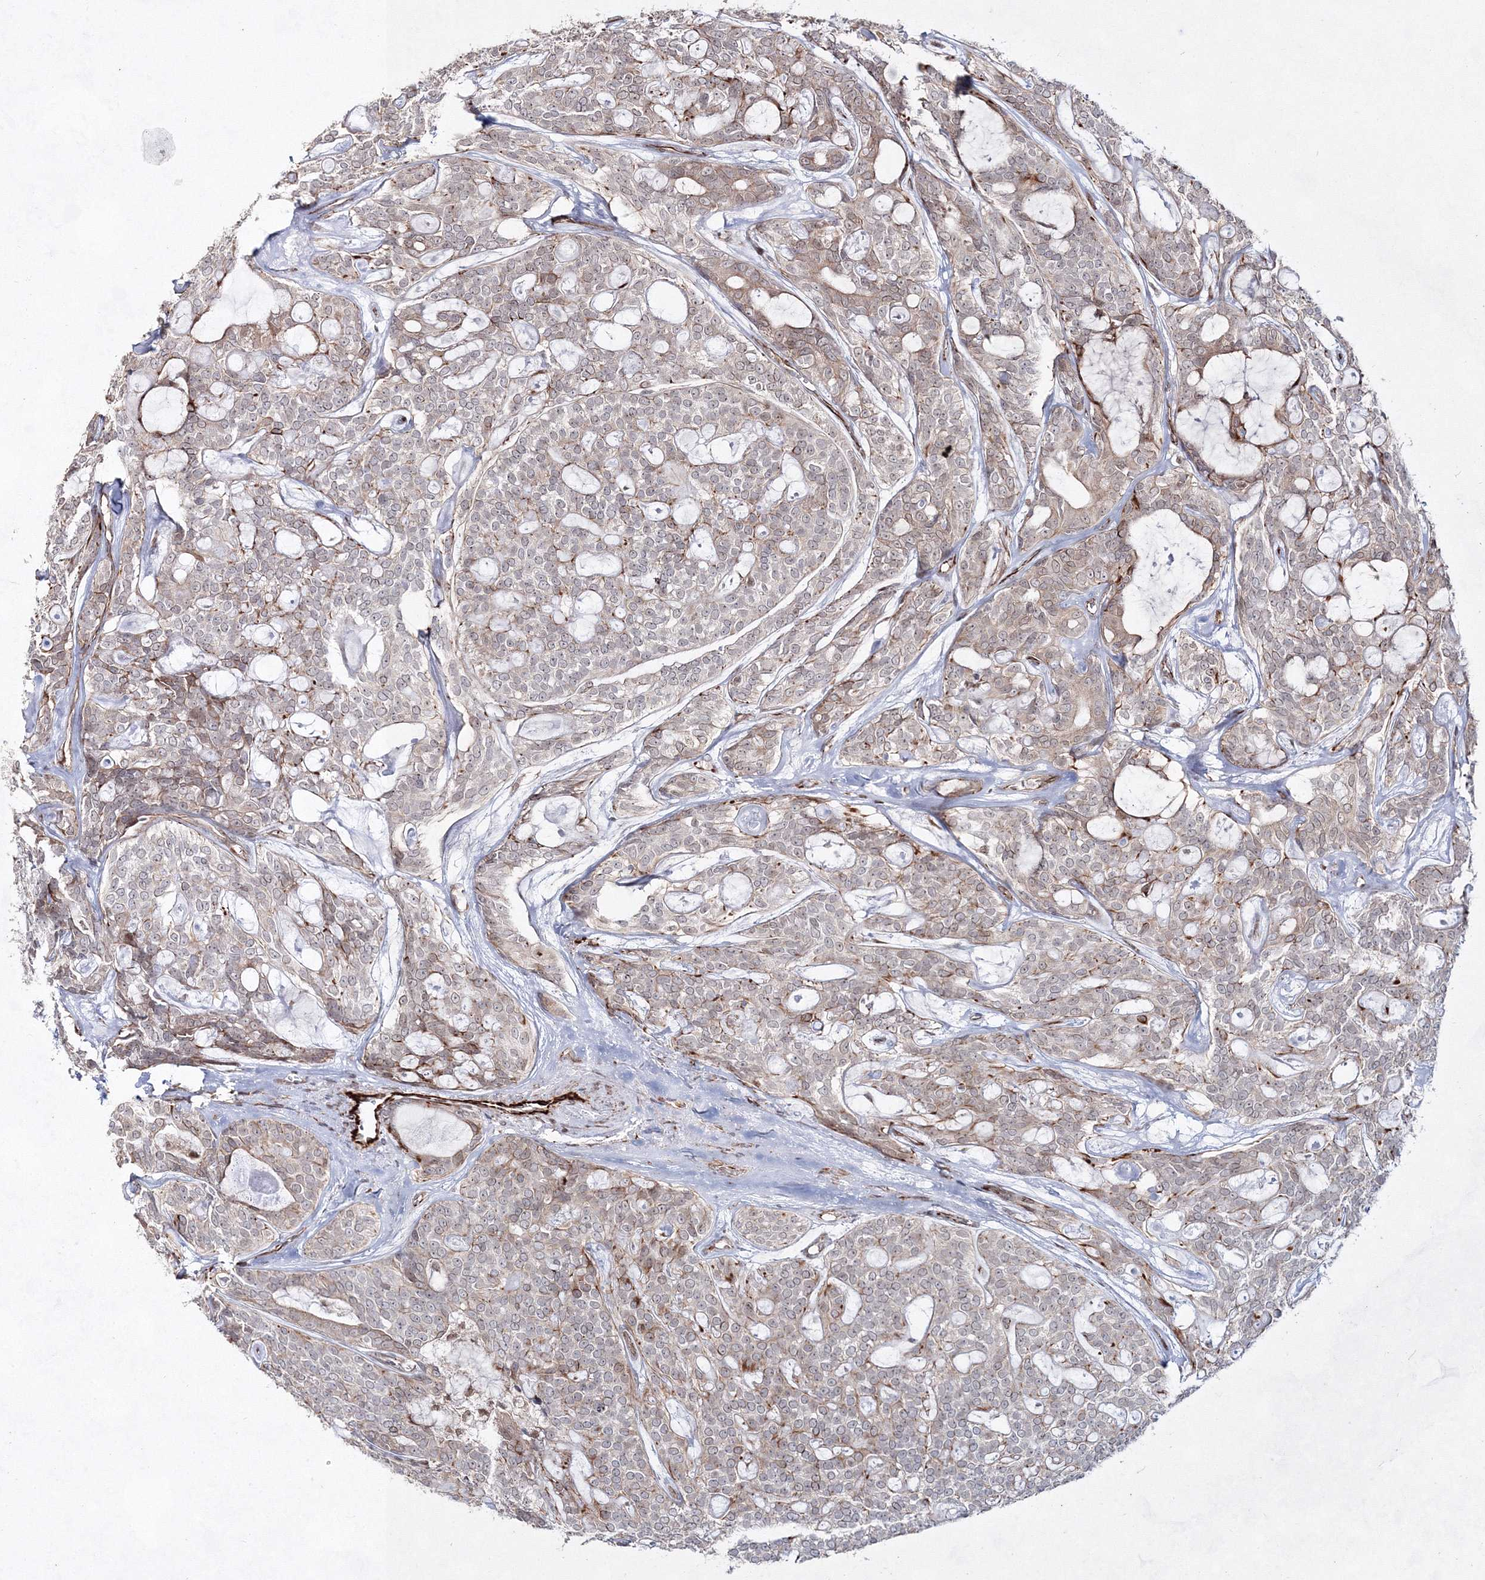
{"staining": {"intensity": "weak", "quantity": "<25%", "location": "cytoplasmic/membranous"}, "tissue": "head and neck cancer", "cell_type": "Tumor cells", "image_type": "cancer", "snomed": [{"axis": "morphology", "description": "Adenocarcinoma, NOS"}, {"axis": "topography", "description": "Head-Neck"}], "caption": "High magnification brightfield microscopy of head and neck cancer (adenocarcinoma) stained with DAB (brown) and counterstained with hematoxylin (blue): tumor cells show no significant staining.", "gene": "SNIP1", "patient": {"sex": "male", "age": 66}}